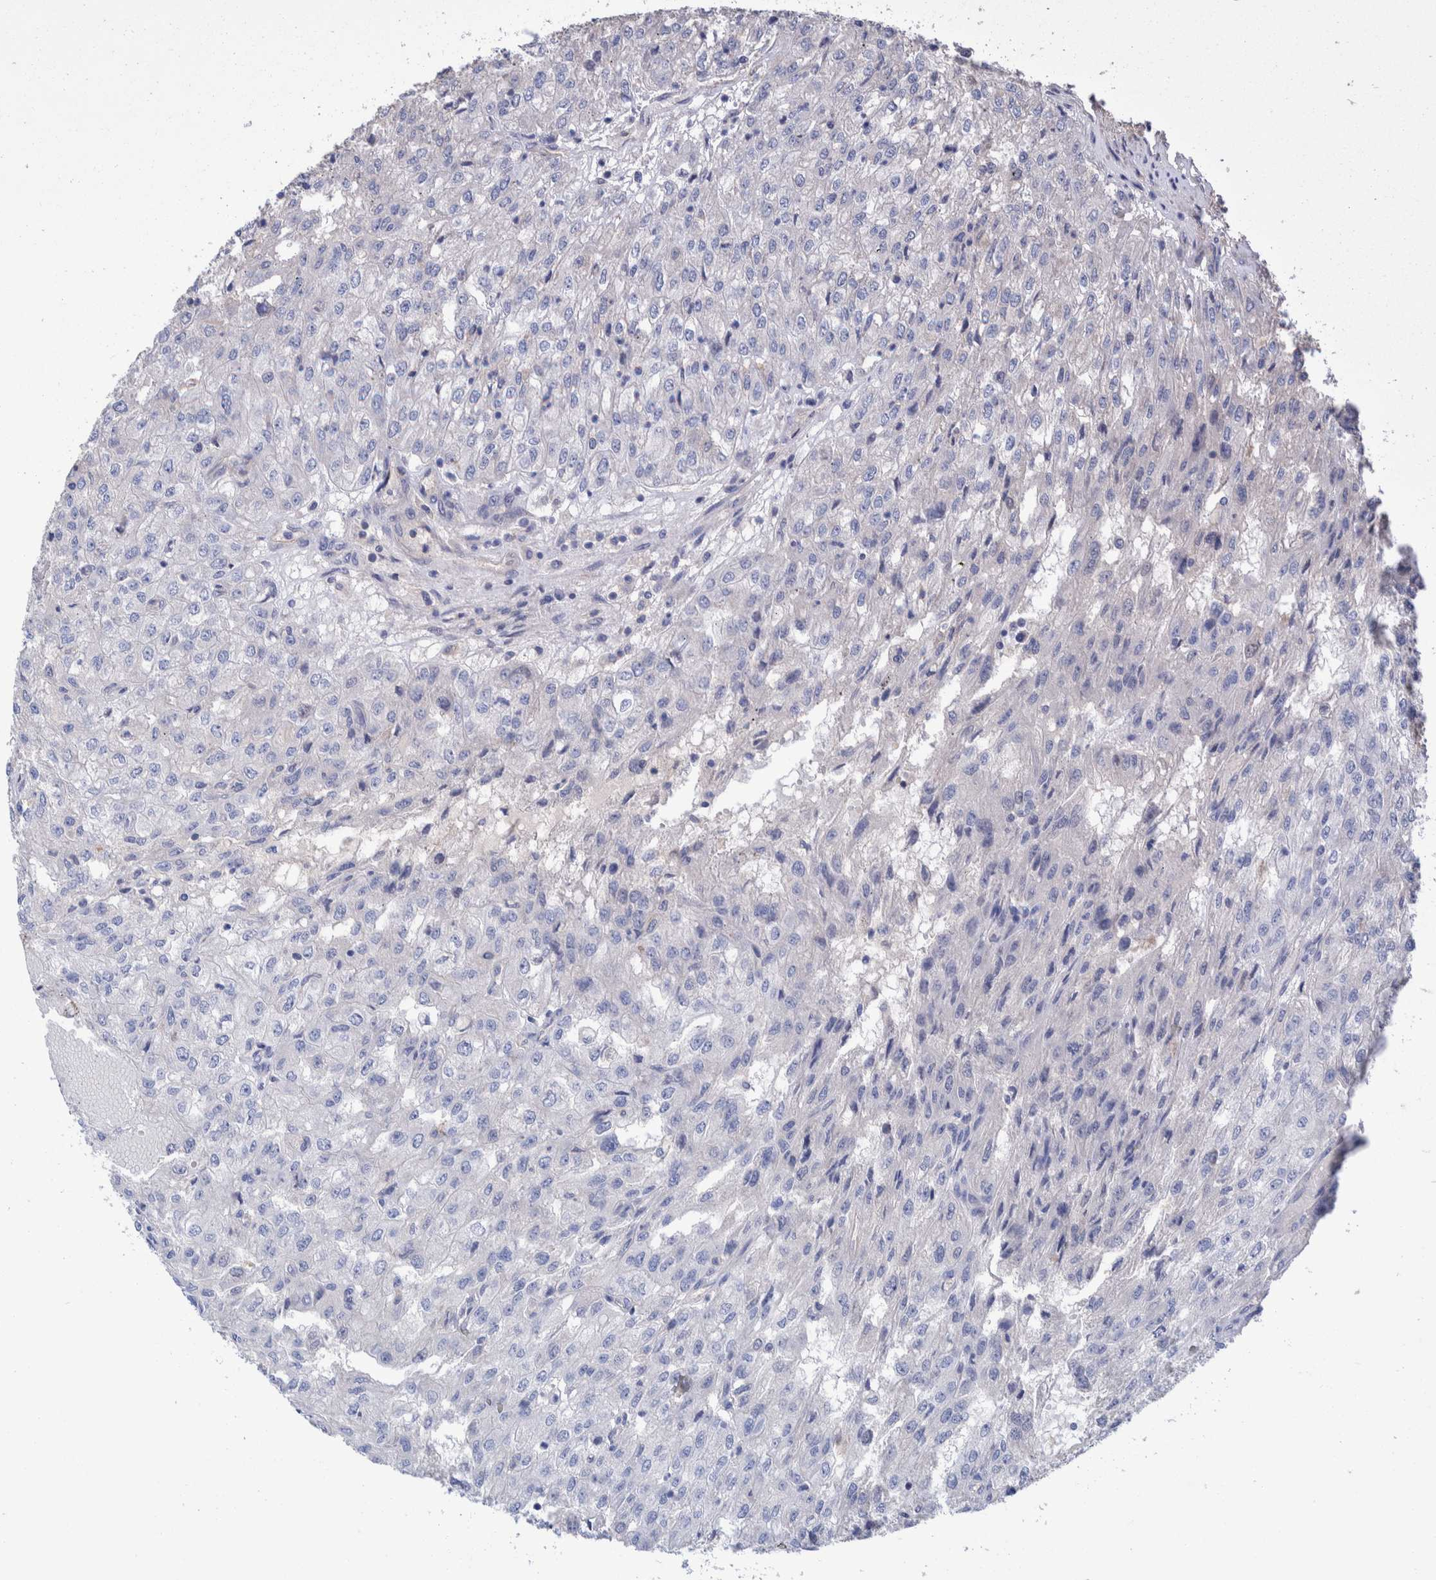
{"staining": {"intensity": "negative", "quantity": "none", "location": "none"}, "tissue": "renal cancer", "cell_type": "Tumor cells", "image_type": "cancer", "snomed": [{"axis": "morphology", "description": "Adenocarcinoma, NOS"}, {"axis": "topography", "description": "Kidney"}], "caption": "An image of human renal adenocarcinoma is negative for staining in tumor cells.", "gene": "SLC45A4", "patient": {"sex": "female", "age": 54}}